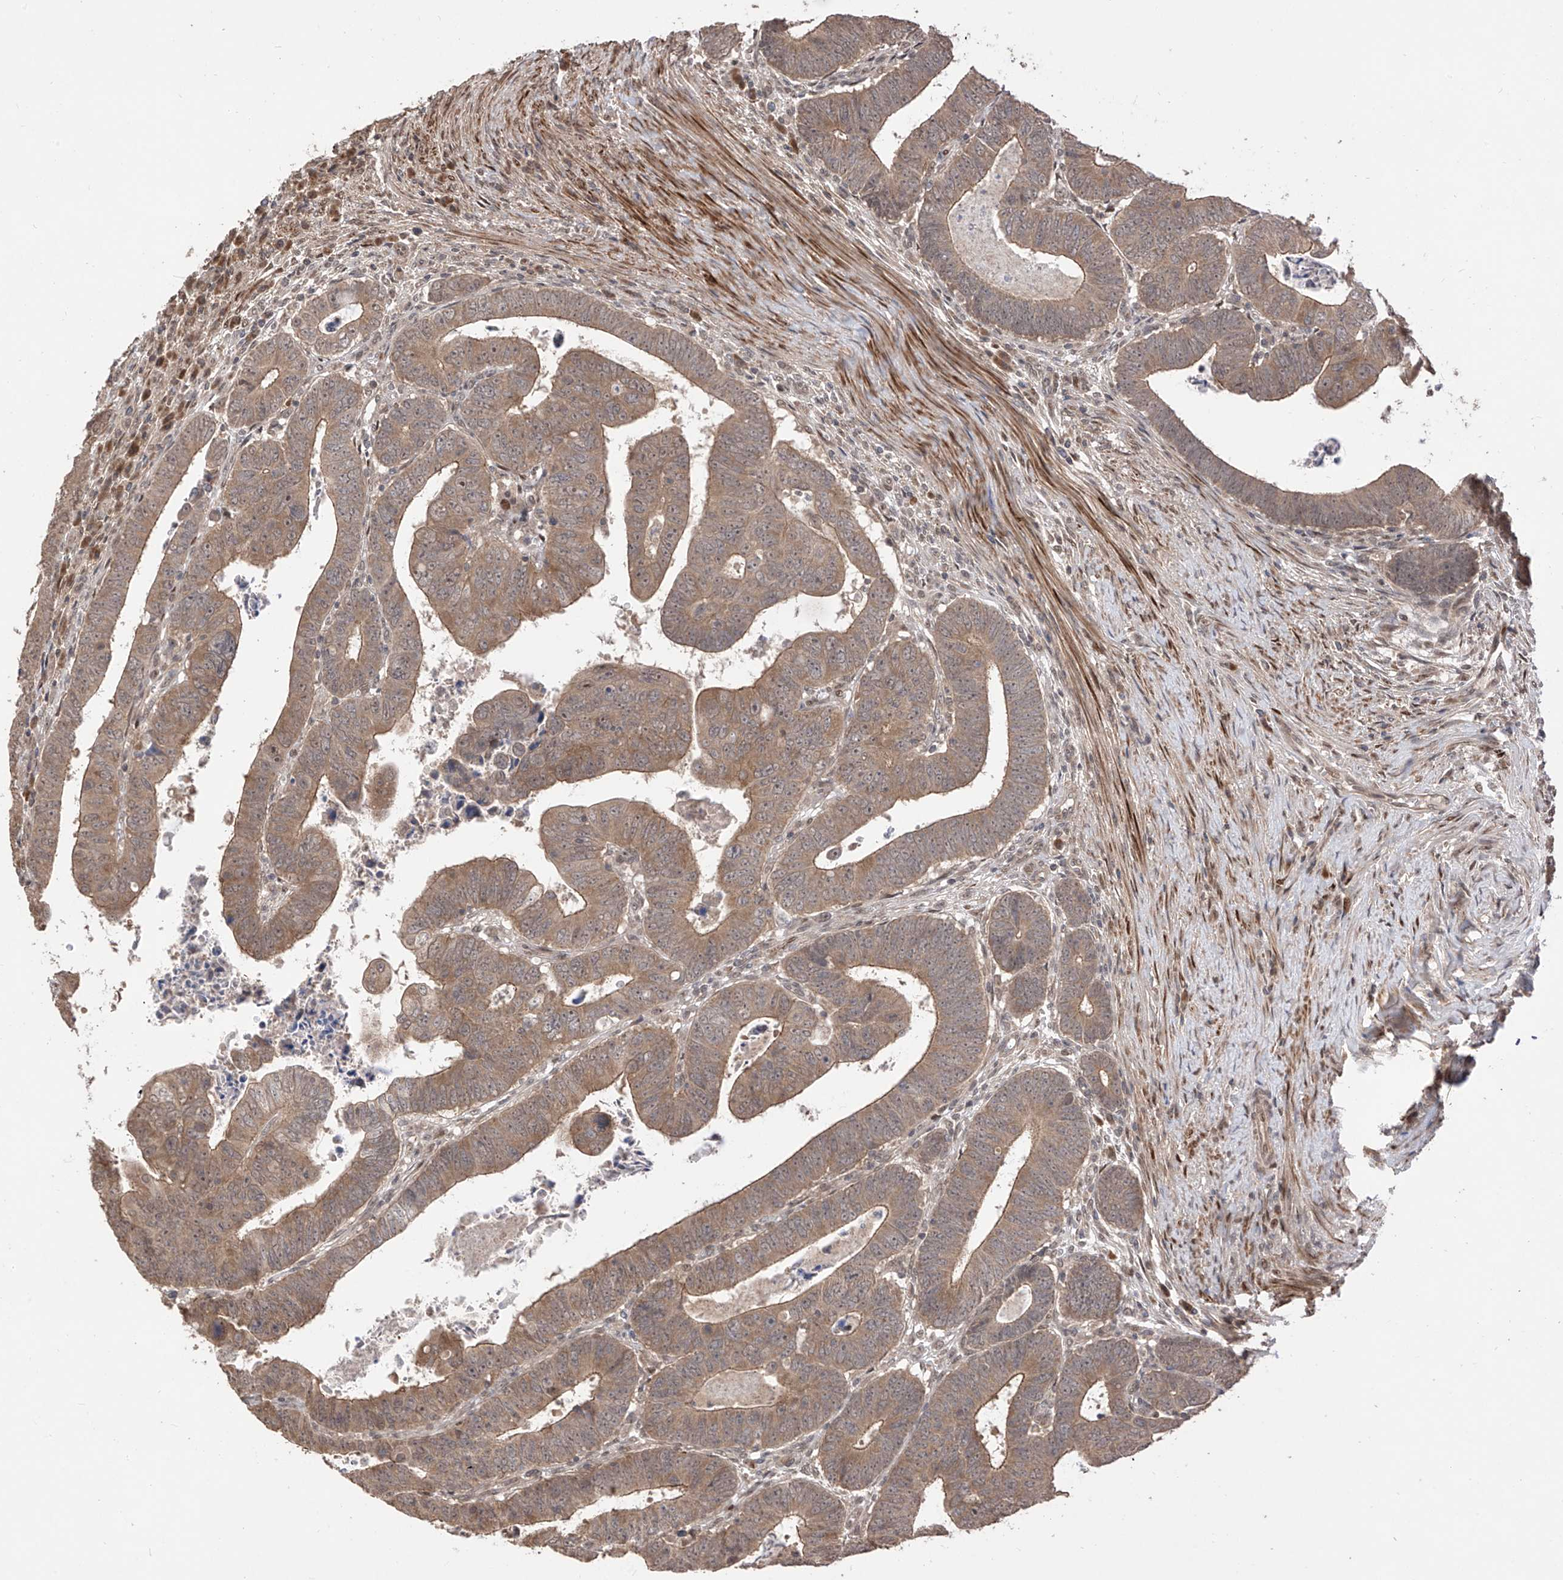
{"staining": {"intensity": "moderate", "quantity": ">75%", "location": "cytoplasmic/membranous"}, "tissue": "colorectal cancer", "cell_type": "Tumor cells", "image_type": "cancer", "snomed": [{"axis": "morphology", "description": "Normal tissue, NOS"}, {"axis": "morphology", "description": "Adenocarcinoma, NOS"}, {"axis": "topography", "description": "Rectum"}], "caption": "Tumor cells demonstrate medium levels of moderate cytoplasmic/membranous expression in approximately >75% of cells in colorectal cancer. The staining is performed using DAB (3,3'-diaminobenzidine) brown chromogen to label protein expression. The nuclei are counter-stained blue using hematoxylin.", "gene": "LATS1", "patient": {"sex": "female", "age": 65}}